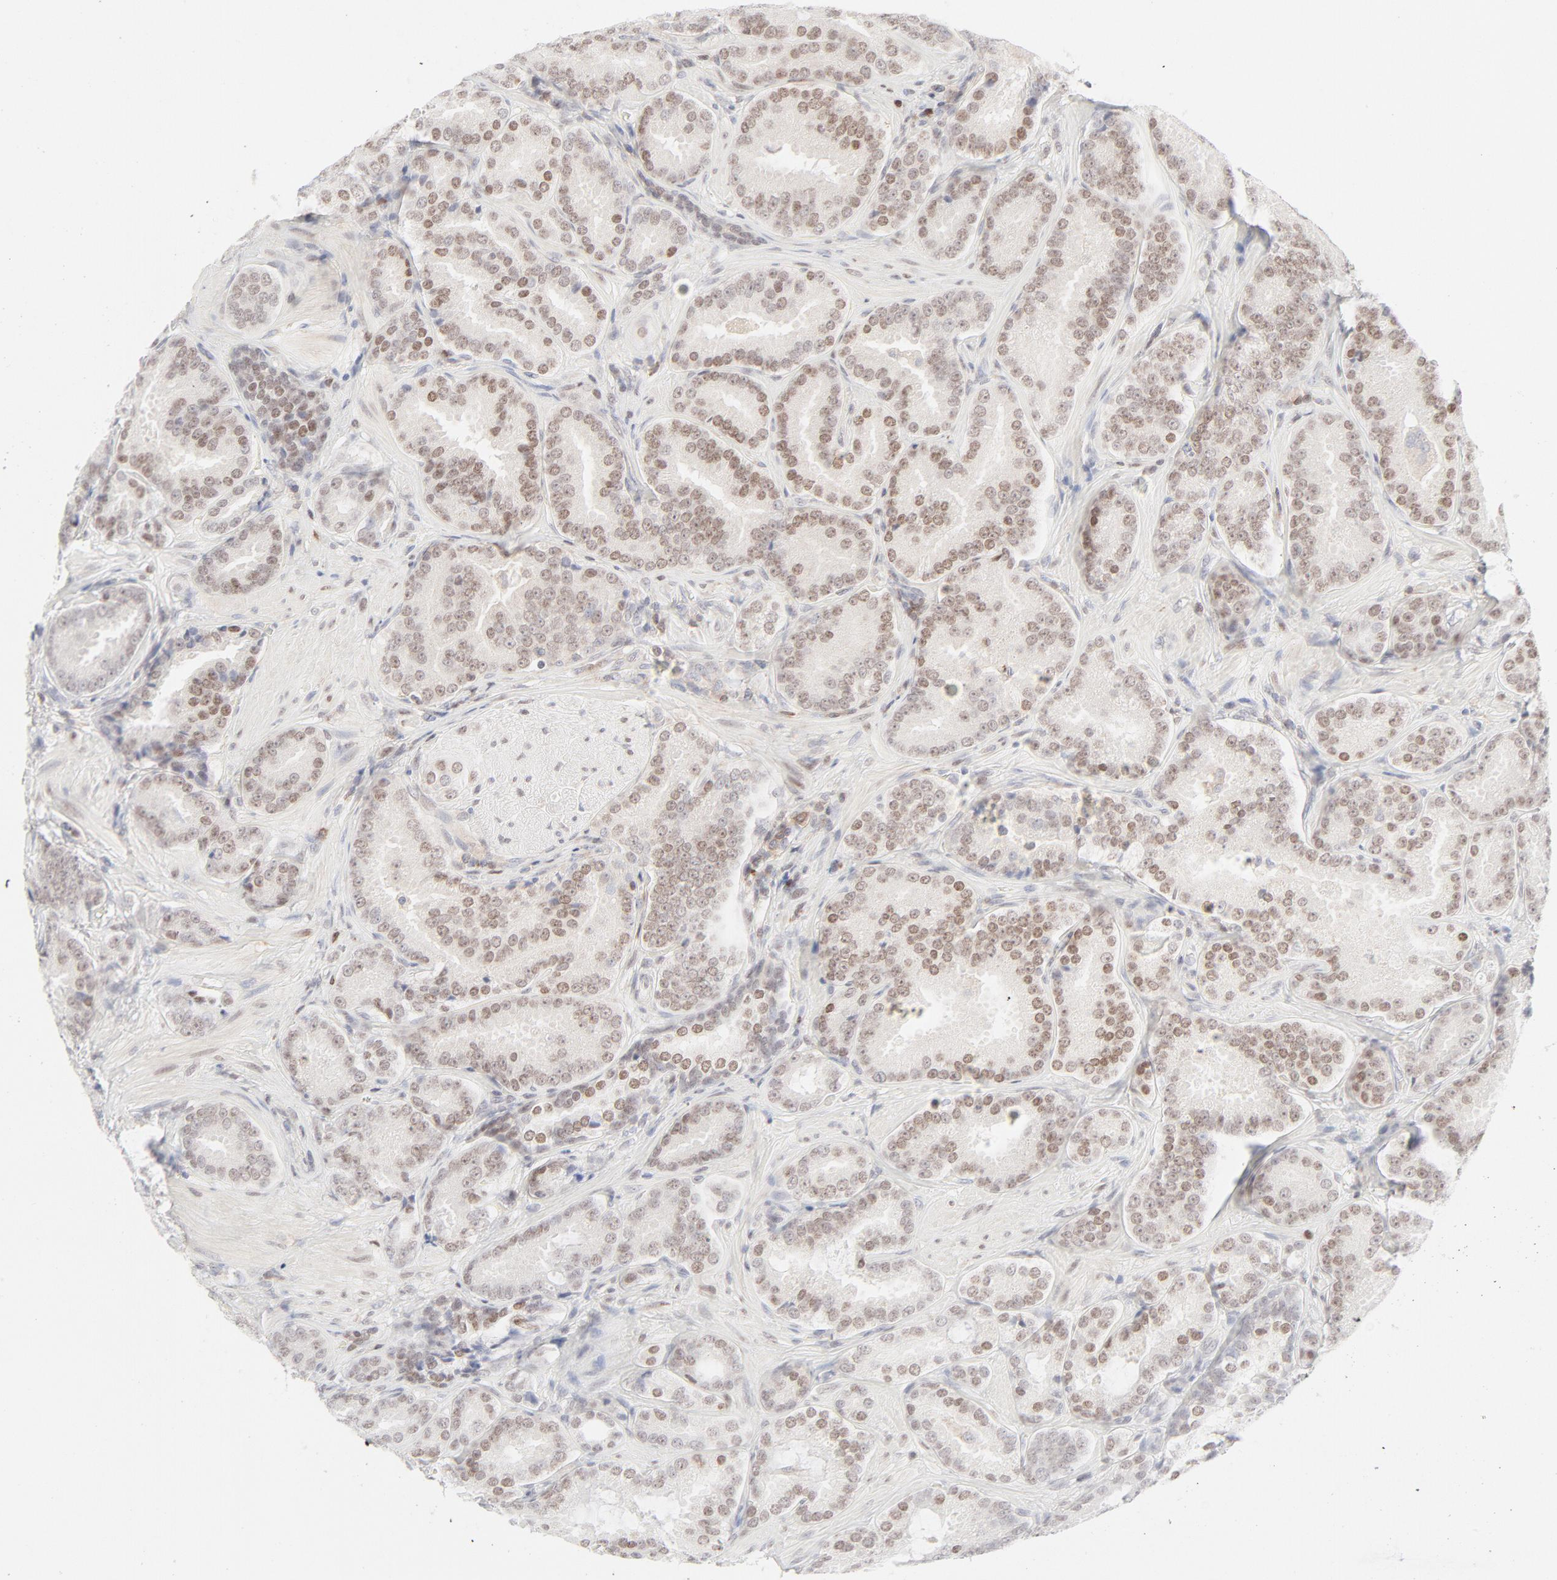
{"staining": {"intensity": "moderate", "quantity": ">75%", "location": "nuclear"}, "tissue": "prostate cancer", "cell_type": "Tumor cells", "image_type": "cancer", "snomed": [{"axis": "morphology", "description": "Adenocarcinoma, Low grade"}, {"axis": "topography", "description": "Prostate"}], "caption": "Immunohistochemistry photomicrograph of prostate low-grade adenocarcinoma stained for a protein (brown), which displays medium levels of moderate nuclear positivity in about >75% of tumor cells.", "gene": "PRKCB", "patient": {"sex": "male", "age": 59}}